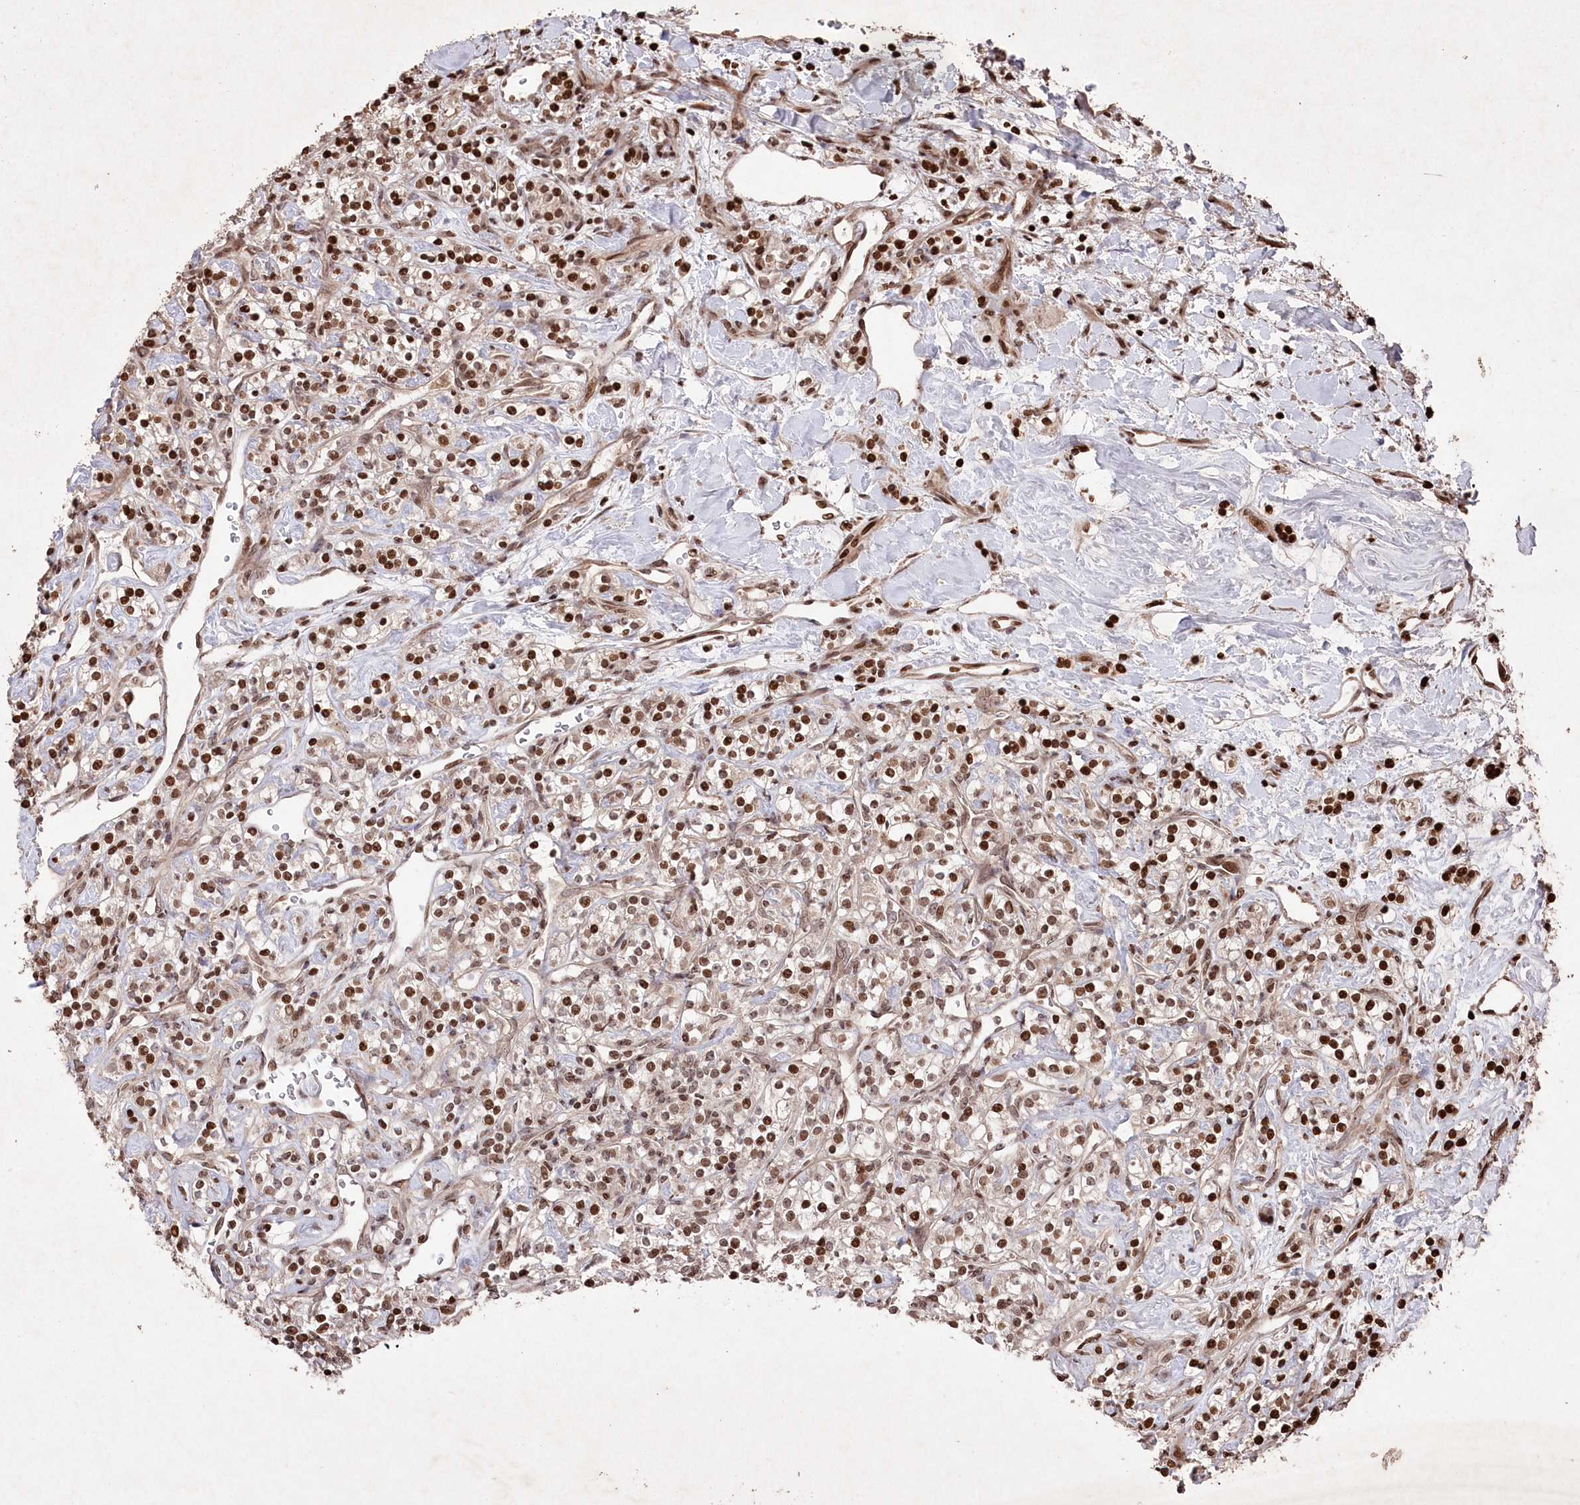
{"staining": {"intensity": "moderate", "quantity": ">75%", "location": "nuclear"}, "tissue": "renal cancer", "cell_type": "Tumor cells", "image_type": "cancer", "snomed": [{"axis": "morphology", "description": "Adenocarcinoma, NOS"}, {"axis": "topography", "description": "Kidney"}], "caption": "Renal cancer (adenocarcinoma) tissue demonstrates moderate nuclear expression in approximately >75% of tumor cells, visualized by immunohistochemistry. Nuclei are stained in blue.", "gene": "CCSER2", "patient": {"sex": "male", "age": 77}}